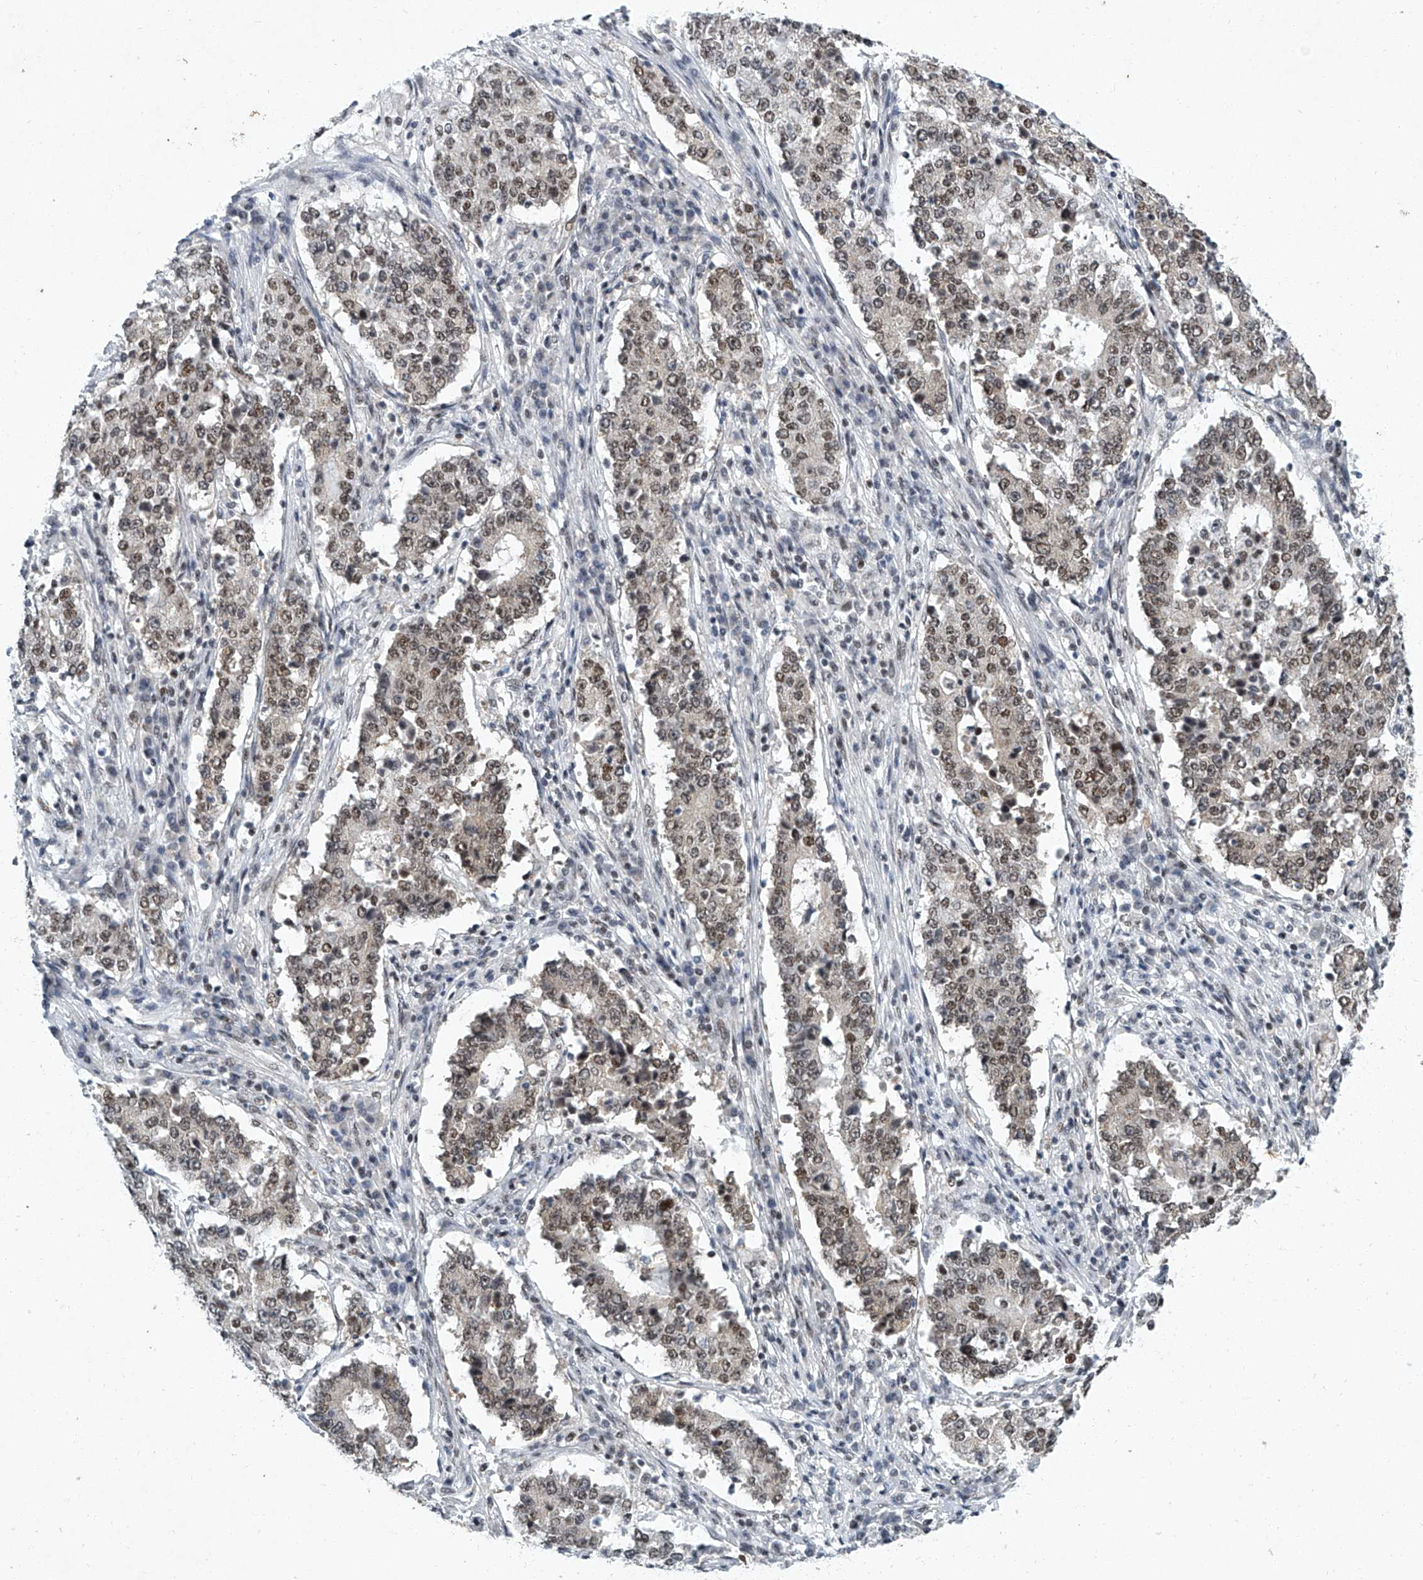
{"staining": {"intensity": "moderate", "quantity": ">75%", "location": "nuclear"}, "tissue": "stomach cancer", "cell_type": "Tumor cells", "image_type": "cancer", "snomed": [{"axis": "morphology", "description": "Adenocarcinoma, NOS"}, {"axis": "topography", "description": "Stomach"}], "caption": "Moderate nuclear expression for a protein is identified in about >75% of tumor cells of stomach adenocarcinoma using IHC.", "gene": "TFDP1", "patient": {"sex": "male", "age": 59}}